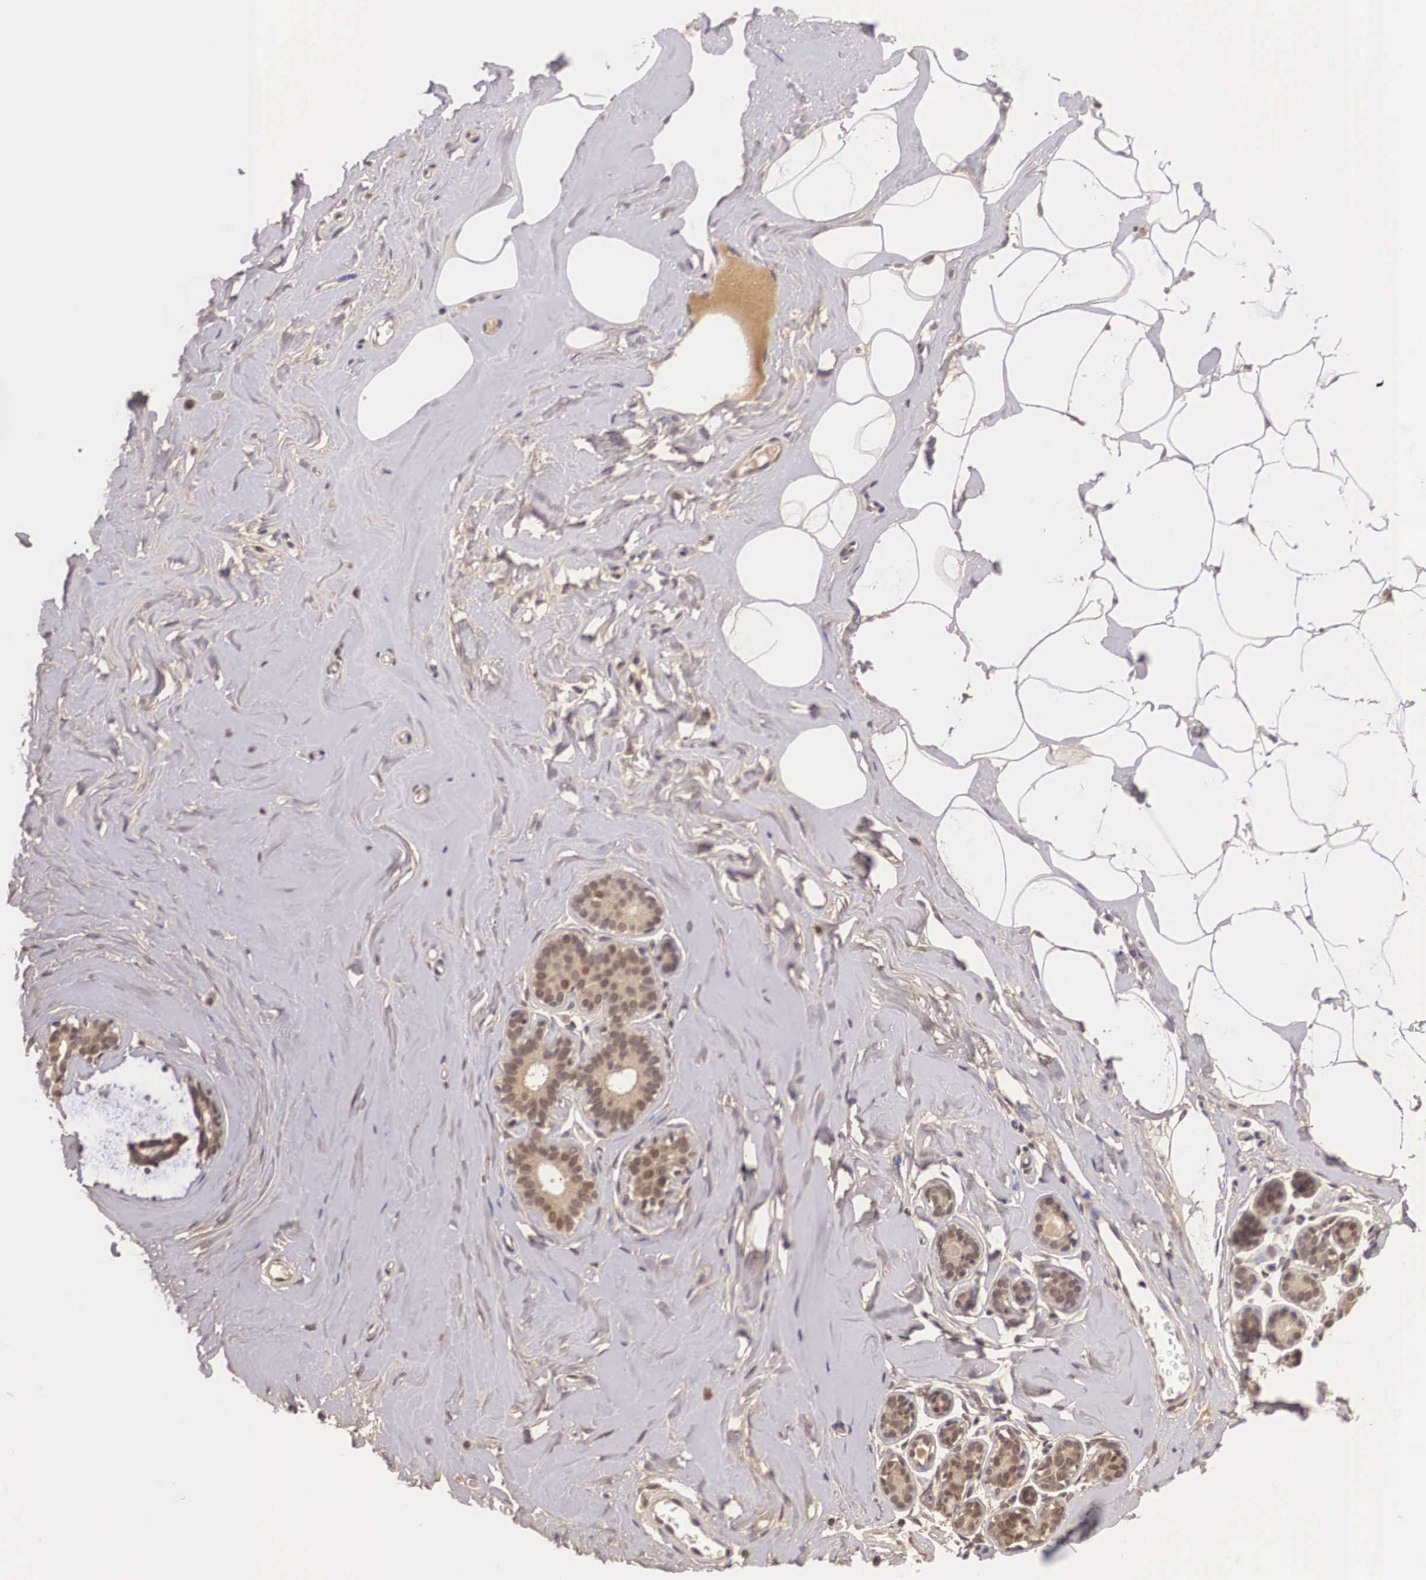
{"staining": {"intensity": "negative", "quantity": "none", "location": "none"}, "tissue": "breast", "cell_type": "Adipocytes", "image_type": "normal", "snomed": [{"axis": "morphology", "description": "Normal tissue, NOS"}, {"axis": "topography", "description": "Breast"}], "caption": "High power microscopy histopathology image of an IHC photomicrograph of unremarkable breast, revealing no significant staining in adipocytes.", "gene": "BCL6", "patient": {"sex": "female", "age": 45}}